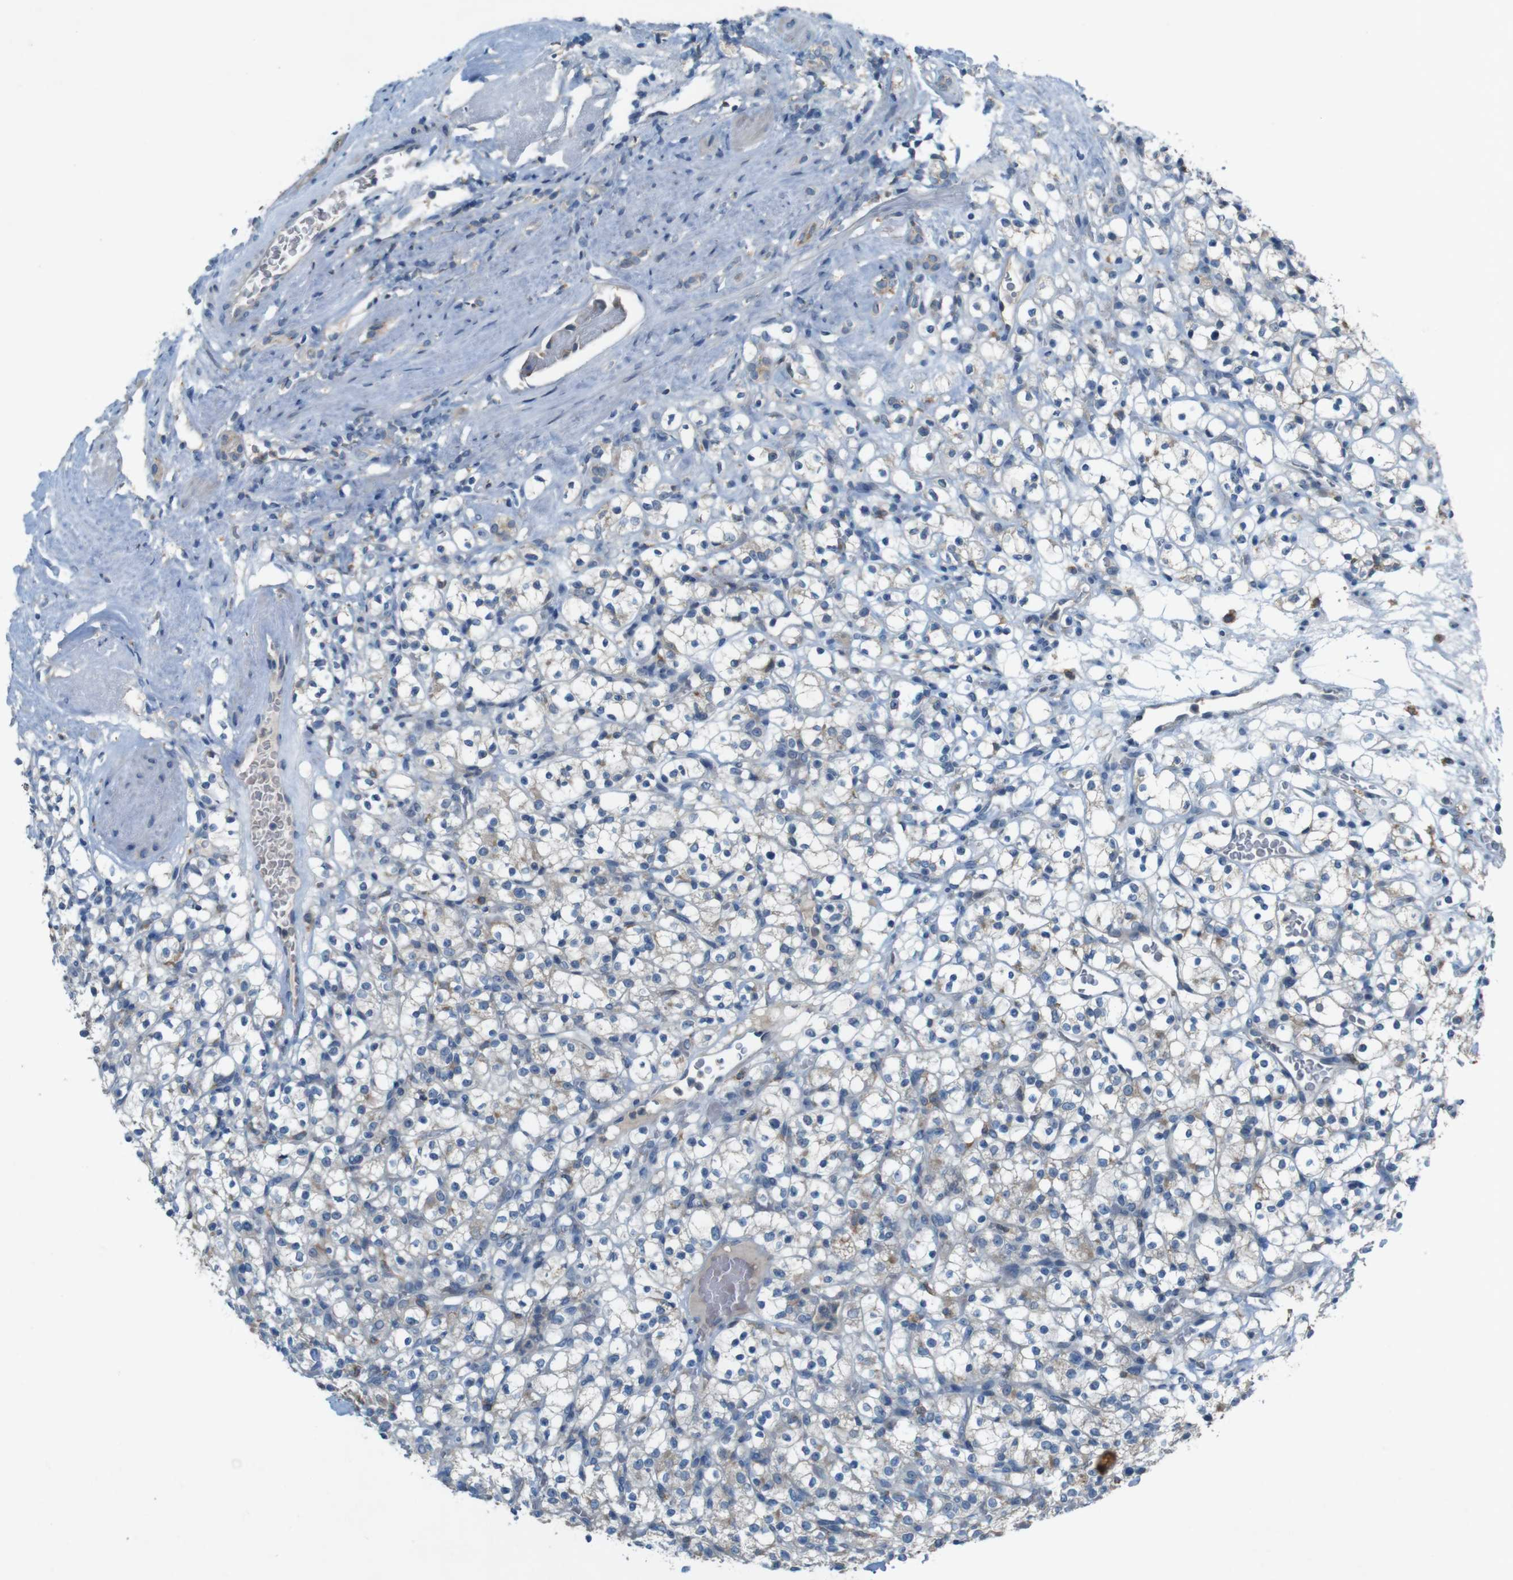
{"staining": {"intensity": "negative", "quantity": "none", "location": "none"}, "tissue": "renal cancer", "cell_type": "Tumor cells", "image_type": "cancer", "snomed": [{"axis": "morphology", "description": "Normal tissue, NOS"}, {"axis": "morphology", "description": "Adenocarcinoma, NOS"}, {"axis": "topography", "description": "Kidney"}], "caption": "Immunohistochemical staining of renal adenocarcinoma shows no significant expression in tumor cells. (Brightfield microscopy of DAB (3,3'-diaminobenzidine) IHC at high magnification).", "gene": "MOGAT3", "patient": {"sex": "female", "age": 72}}